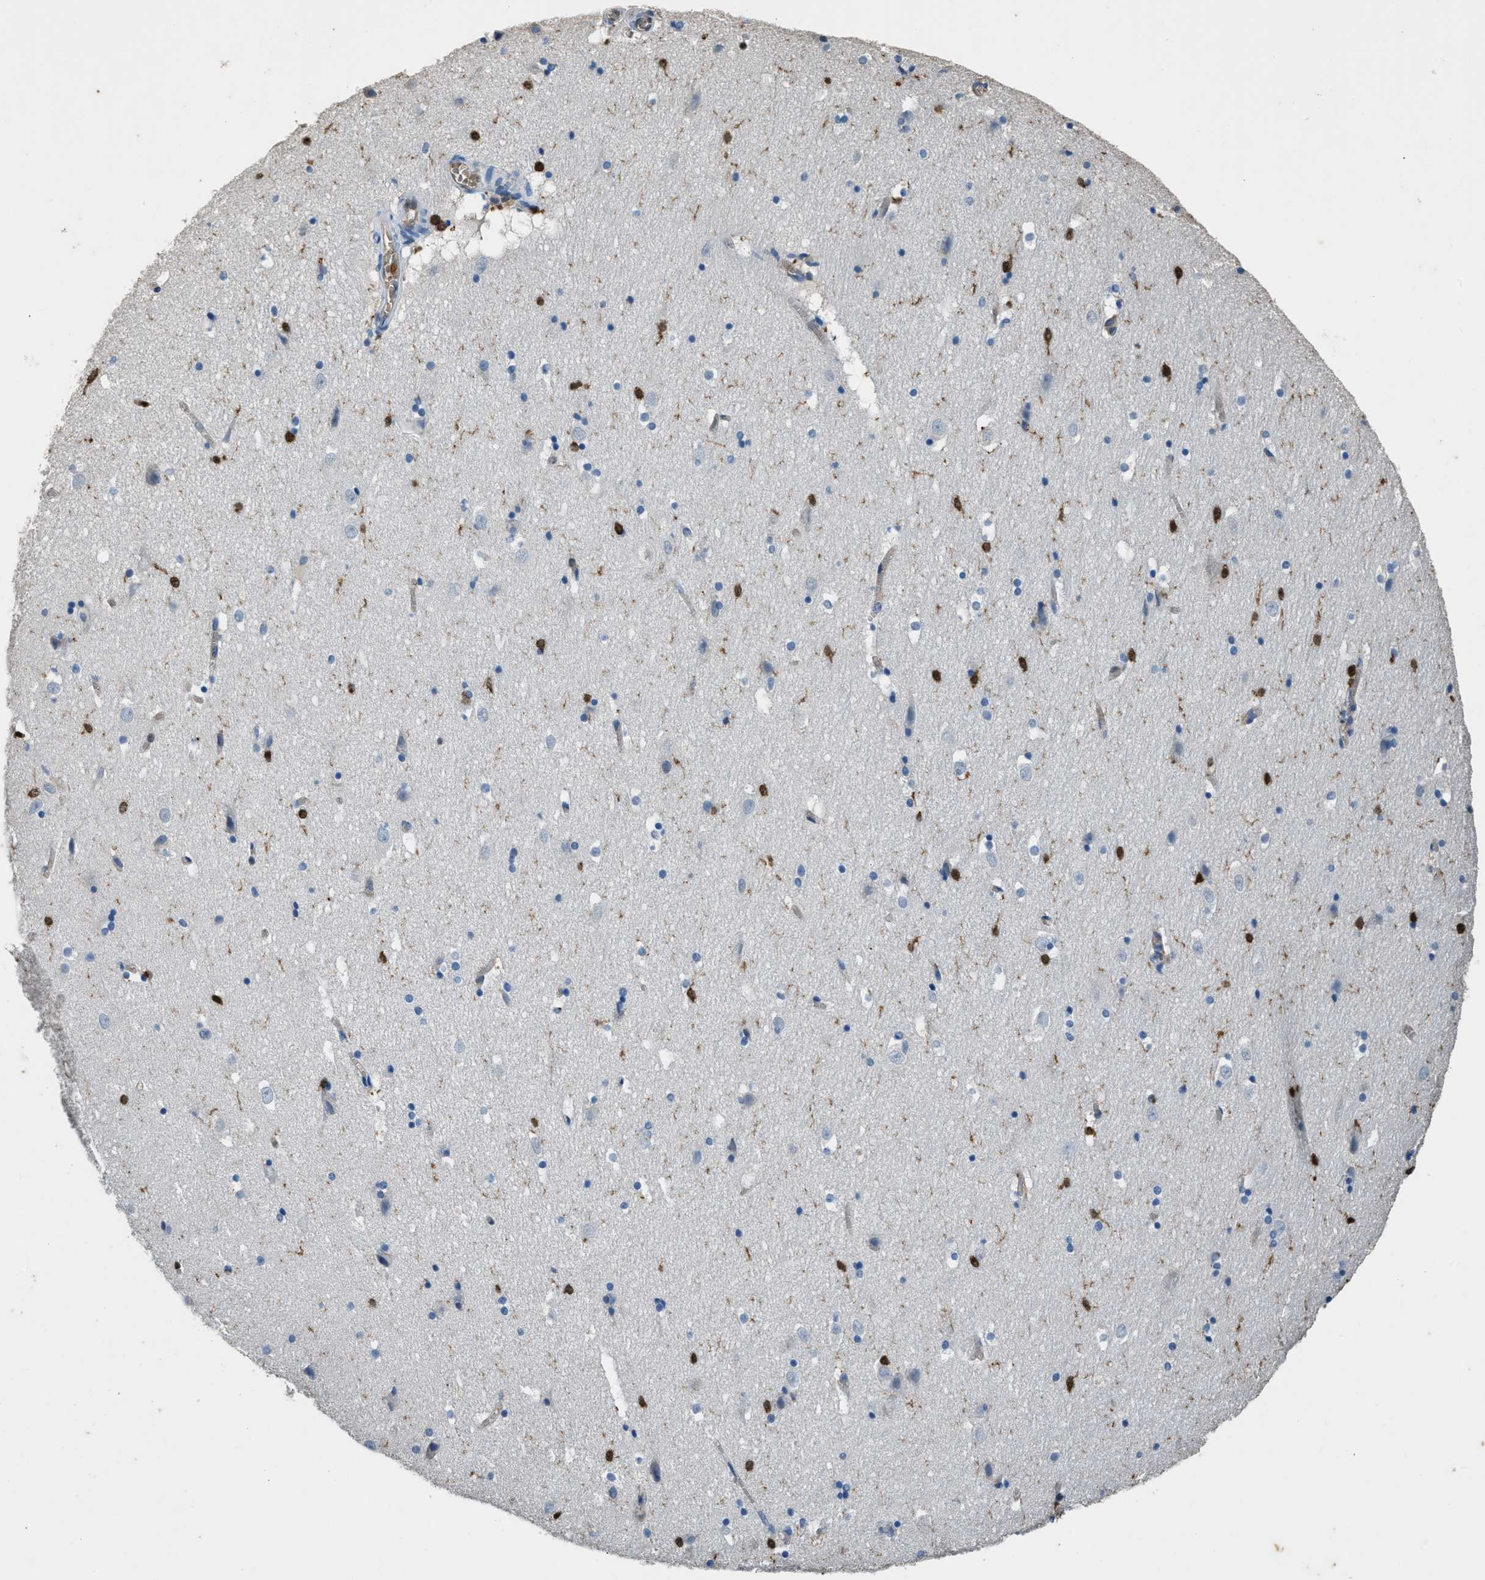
{"staining": {"intensity": "strong", "quantity": "<25%", "location": "nuclear"}, "tissue": "hippocampus", "cell_type": "Glial cells", "image_type": "normal", "snomed": [{"axis": "morphology", "description": "Normal tissue, NOS"}, {"axis": "topography", "description": "Hippocampus"}], "caption": "This micrograph displays immunohistochemistry staining of unremarkable hippocampus, with medium strong nuclear positivity in about <25% of glial cells.", "gene": "ARHGDIB", "patient": {"sex": "male", "age": 45}}